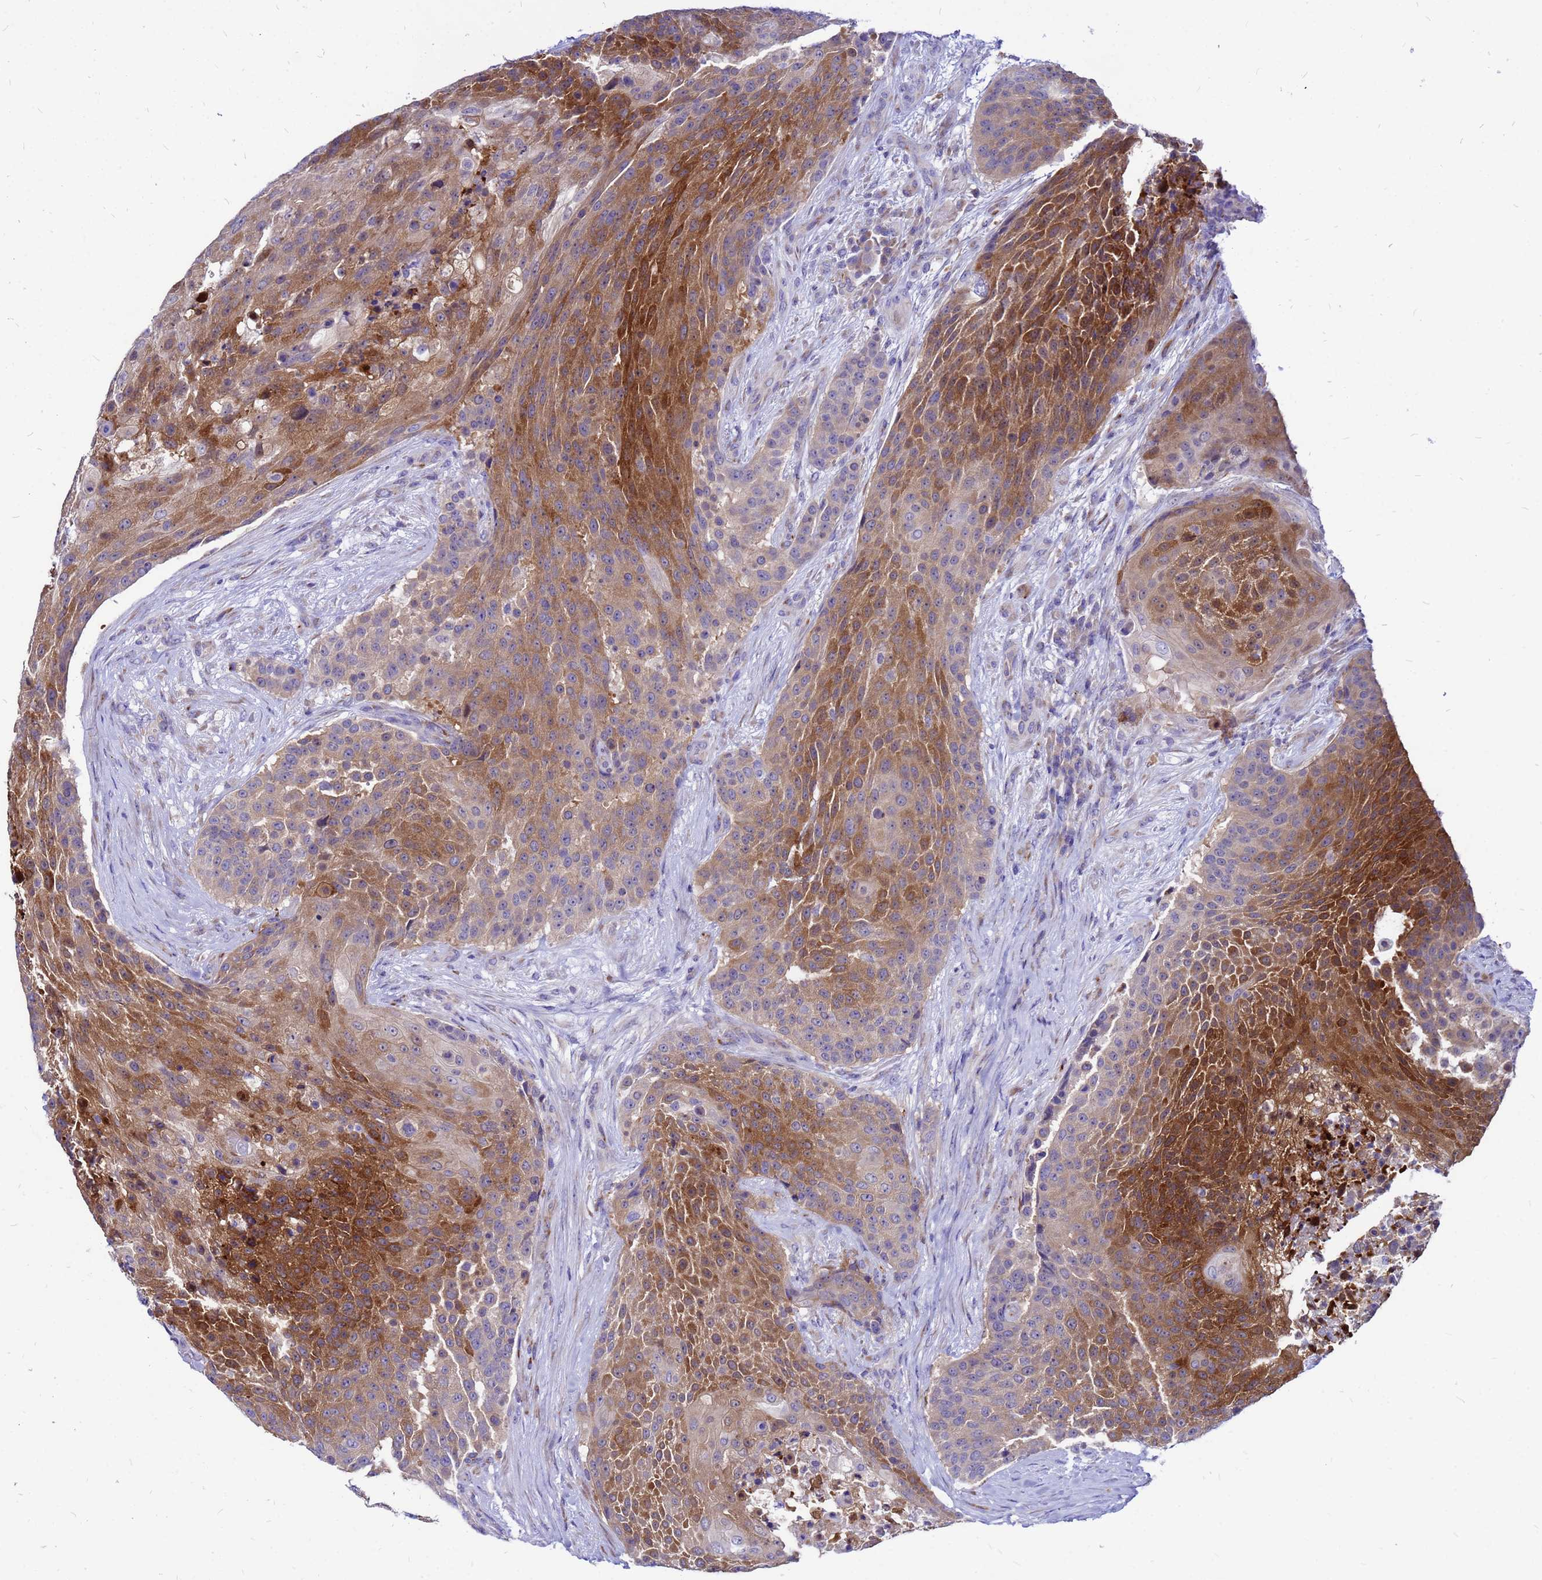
{"staining": {"intensity": "strong", "quantity": ">75%", "location": "cytoplasmic/membranous"}, "tissue": "urothelial cancer", "cell_type": "Tumor cells", "image_type": "cancer", "snomed": [{"axis": "morphology", "description": "Urothelial carcinoma, High grade"}, {"axis": "topography", "description": "Urinary bladder"}], "caption": "Immunohistochemical staining of urothelial cancer reveals strong cytoplasmic/membranous protein staining in about >75% of tumor cells.", "gene": "FHIP1A", "patient": {"sex": "female", "age": 63}}